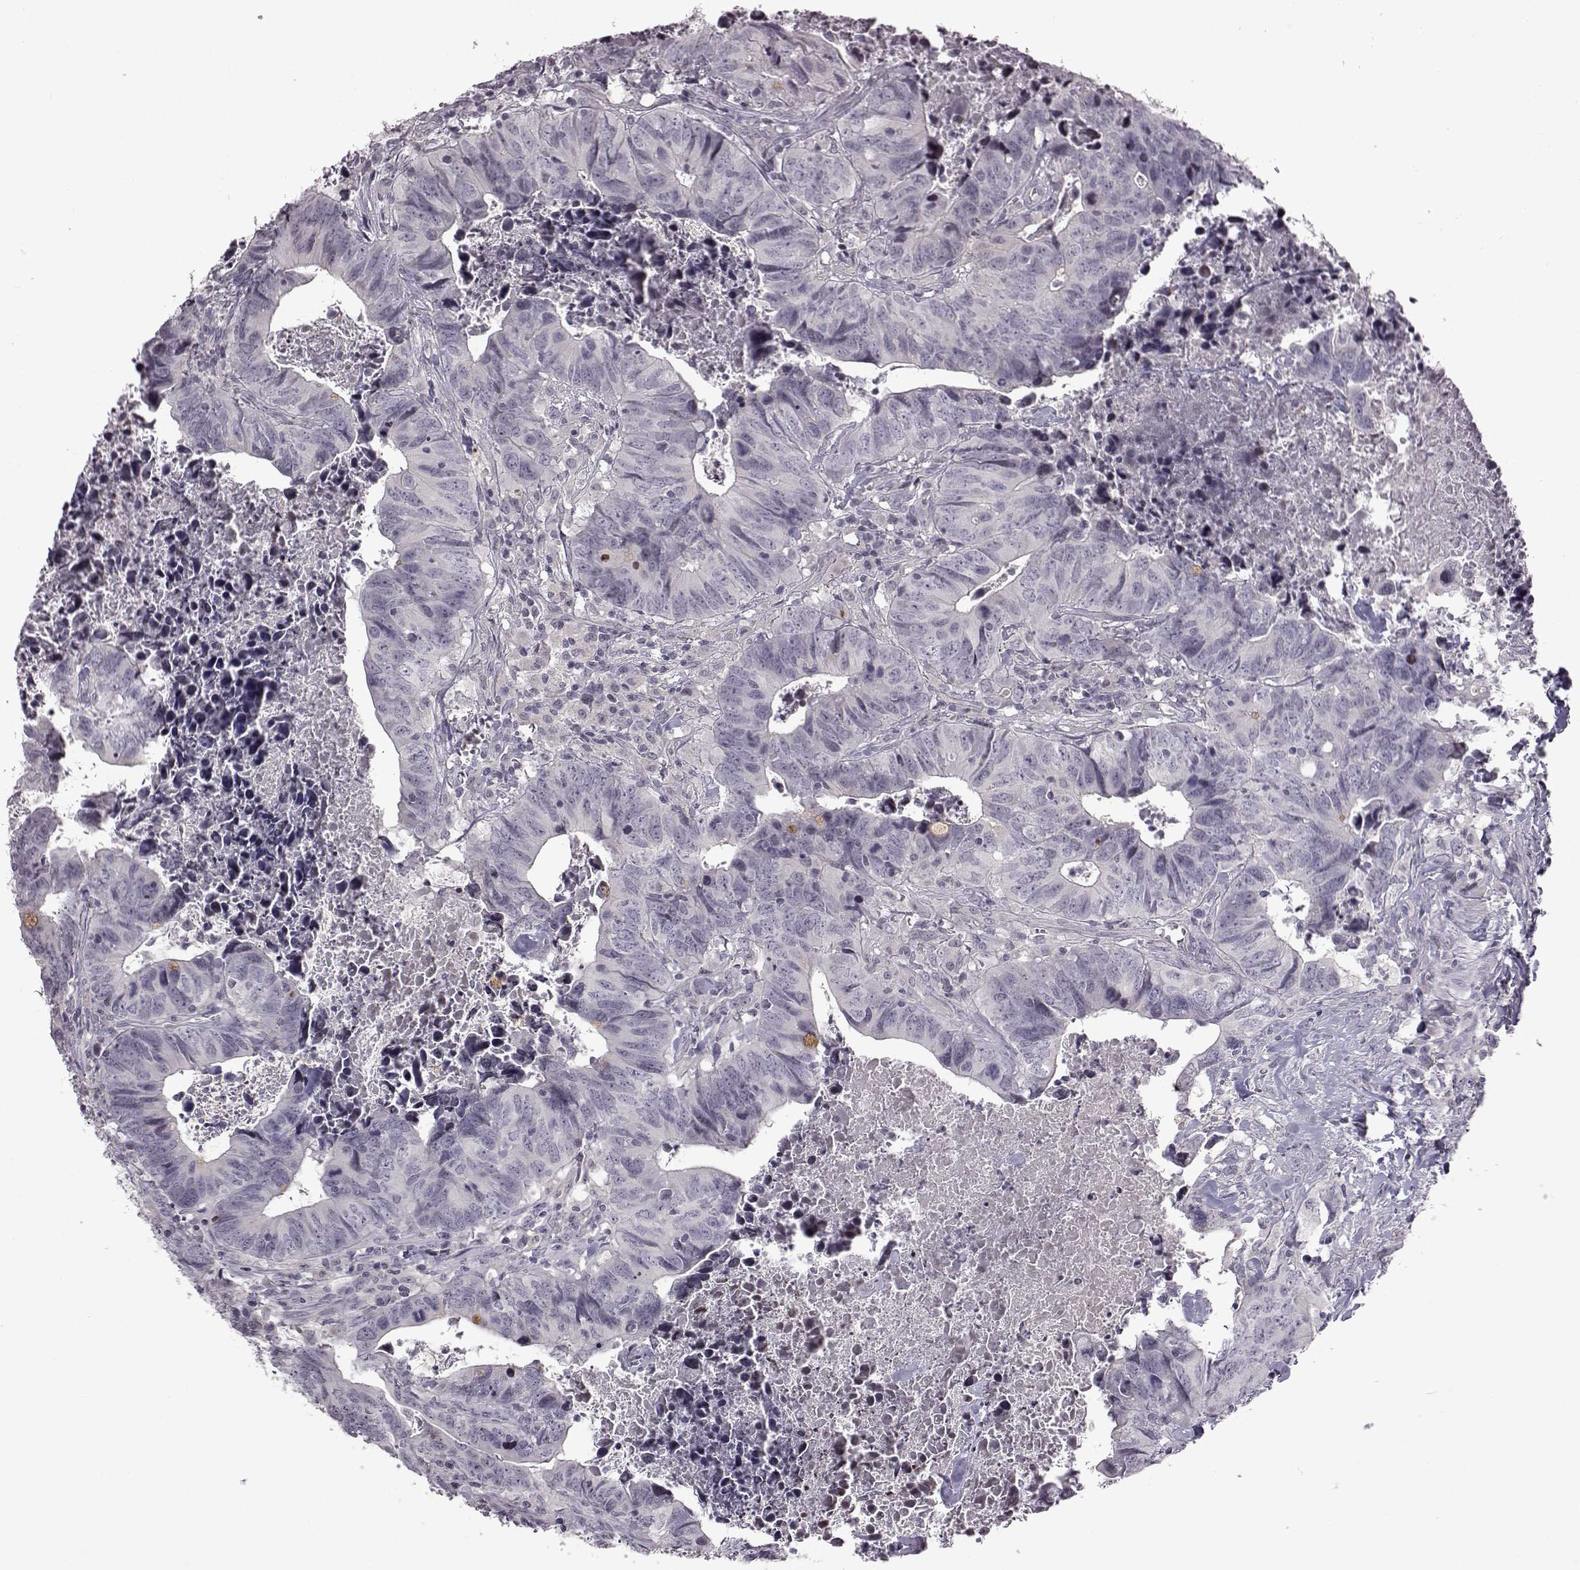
{"staining": {"intensity": "negative", "quantity": "none", "location": "none"}, "tissue": "colorectal cancer", "cell_type": "Tumor cells", "image_type": "cancer", "snomed": [{"axis": "morphology", "description": "Adenocarcinoma, NOS"}, {"axis": "topography", "description": "Colon"}], "caption": "IHC micrograph of colorectal adenocarcinoma stained for a protein (brown), which displays no staining in tumor cells.", "gene": "GAL", "patient": {"sex": "female", "age": 82}}